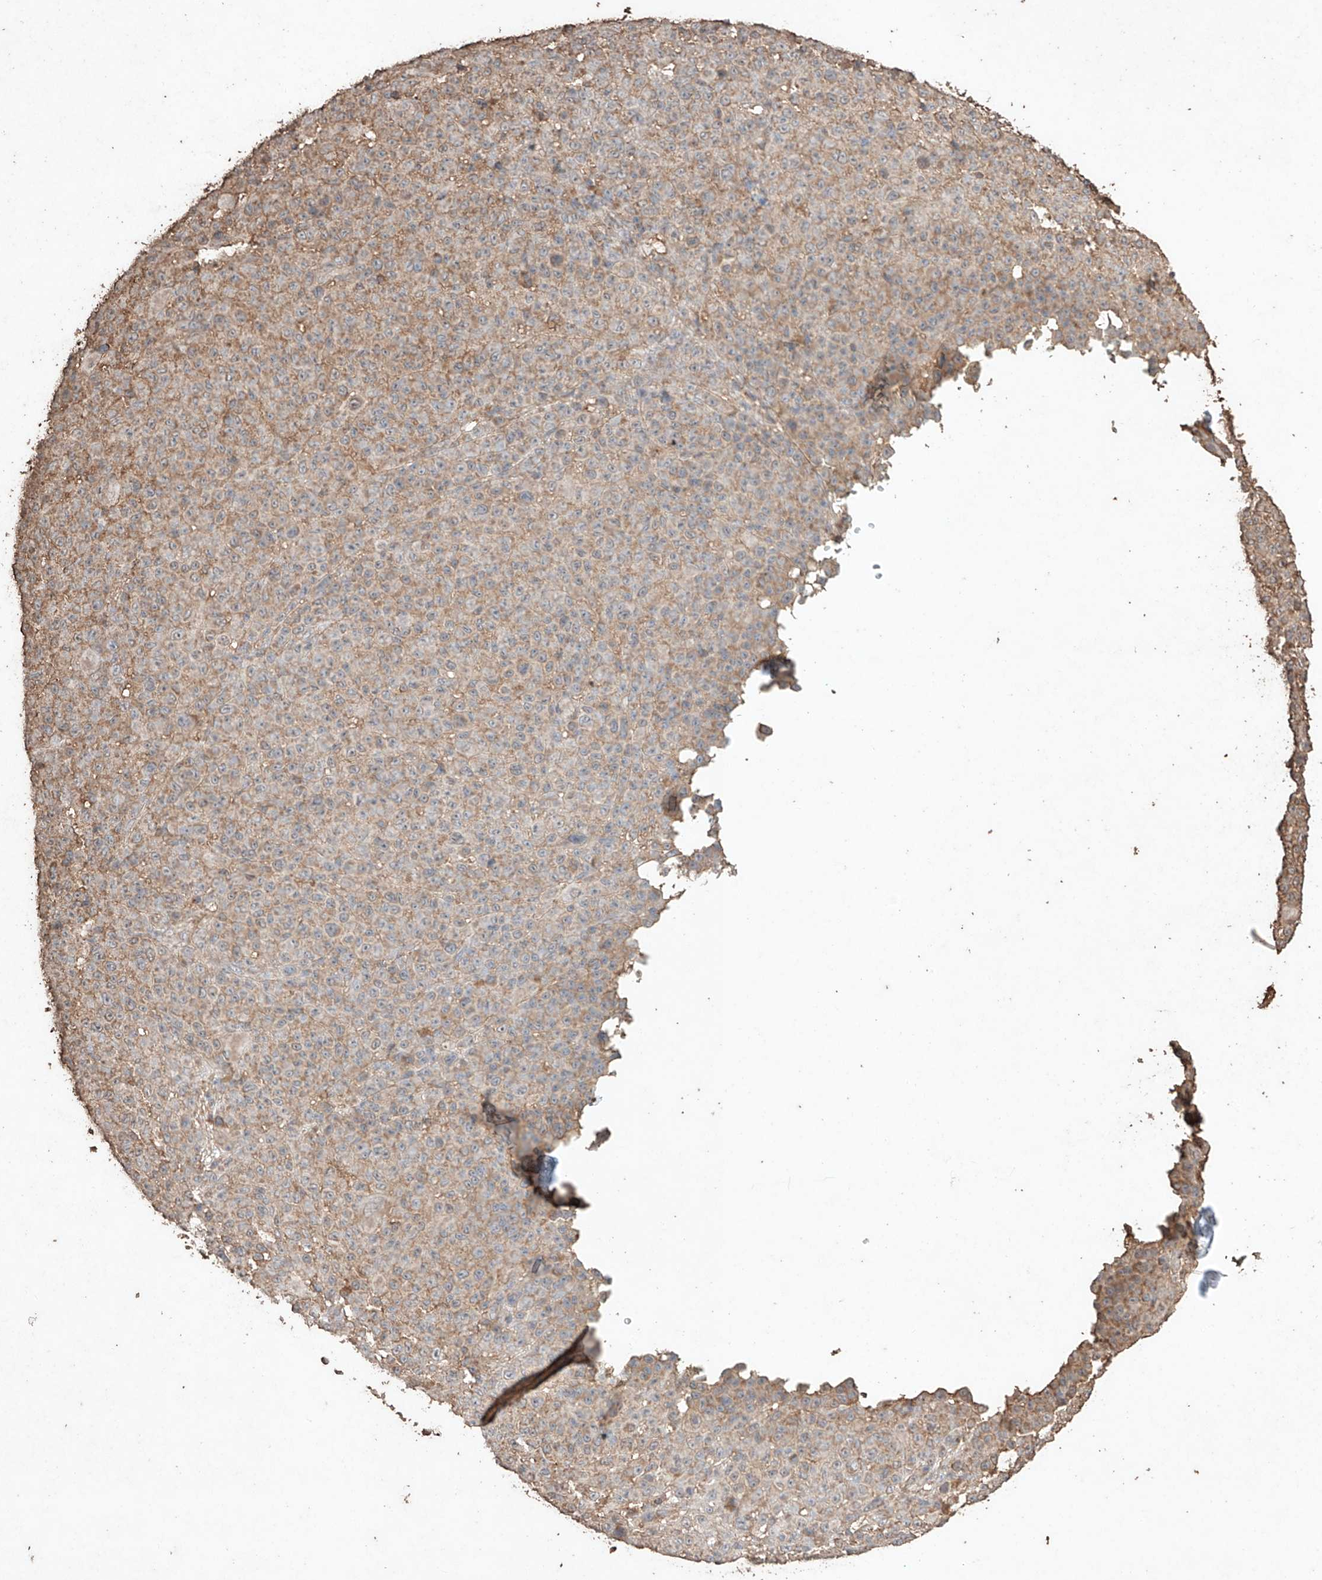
{"staining": {"intensity": "weak", "quantity": "25%-75%", "location": "cytoplasmic/membranous"}, "tissue": "melanoma", "cell_type": "Tumor cells", "image_type": "cancer", "snomed": [{"axis": "morphology", "description": "Malignant melanoma, NOS"}, {"axis": "topography", "description": "Skin"}], "caption": "Immunohistochemistry (IHC) (DAB (3,3'-diaminobenzidine)) staining of malignant melanoma exhibits weak cytoplasmic/membranous protein positivity in approximately 25%-75% of tumor cells.", "gene": "M6PR", "patient": {"sex": "female", "age": 94}}